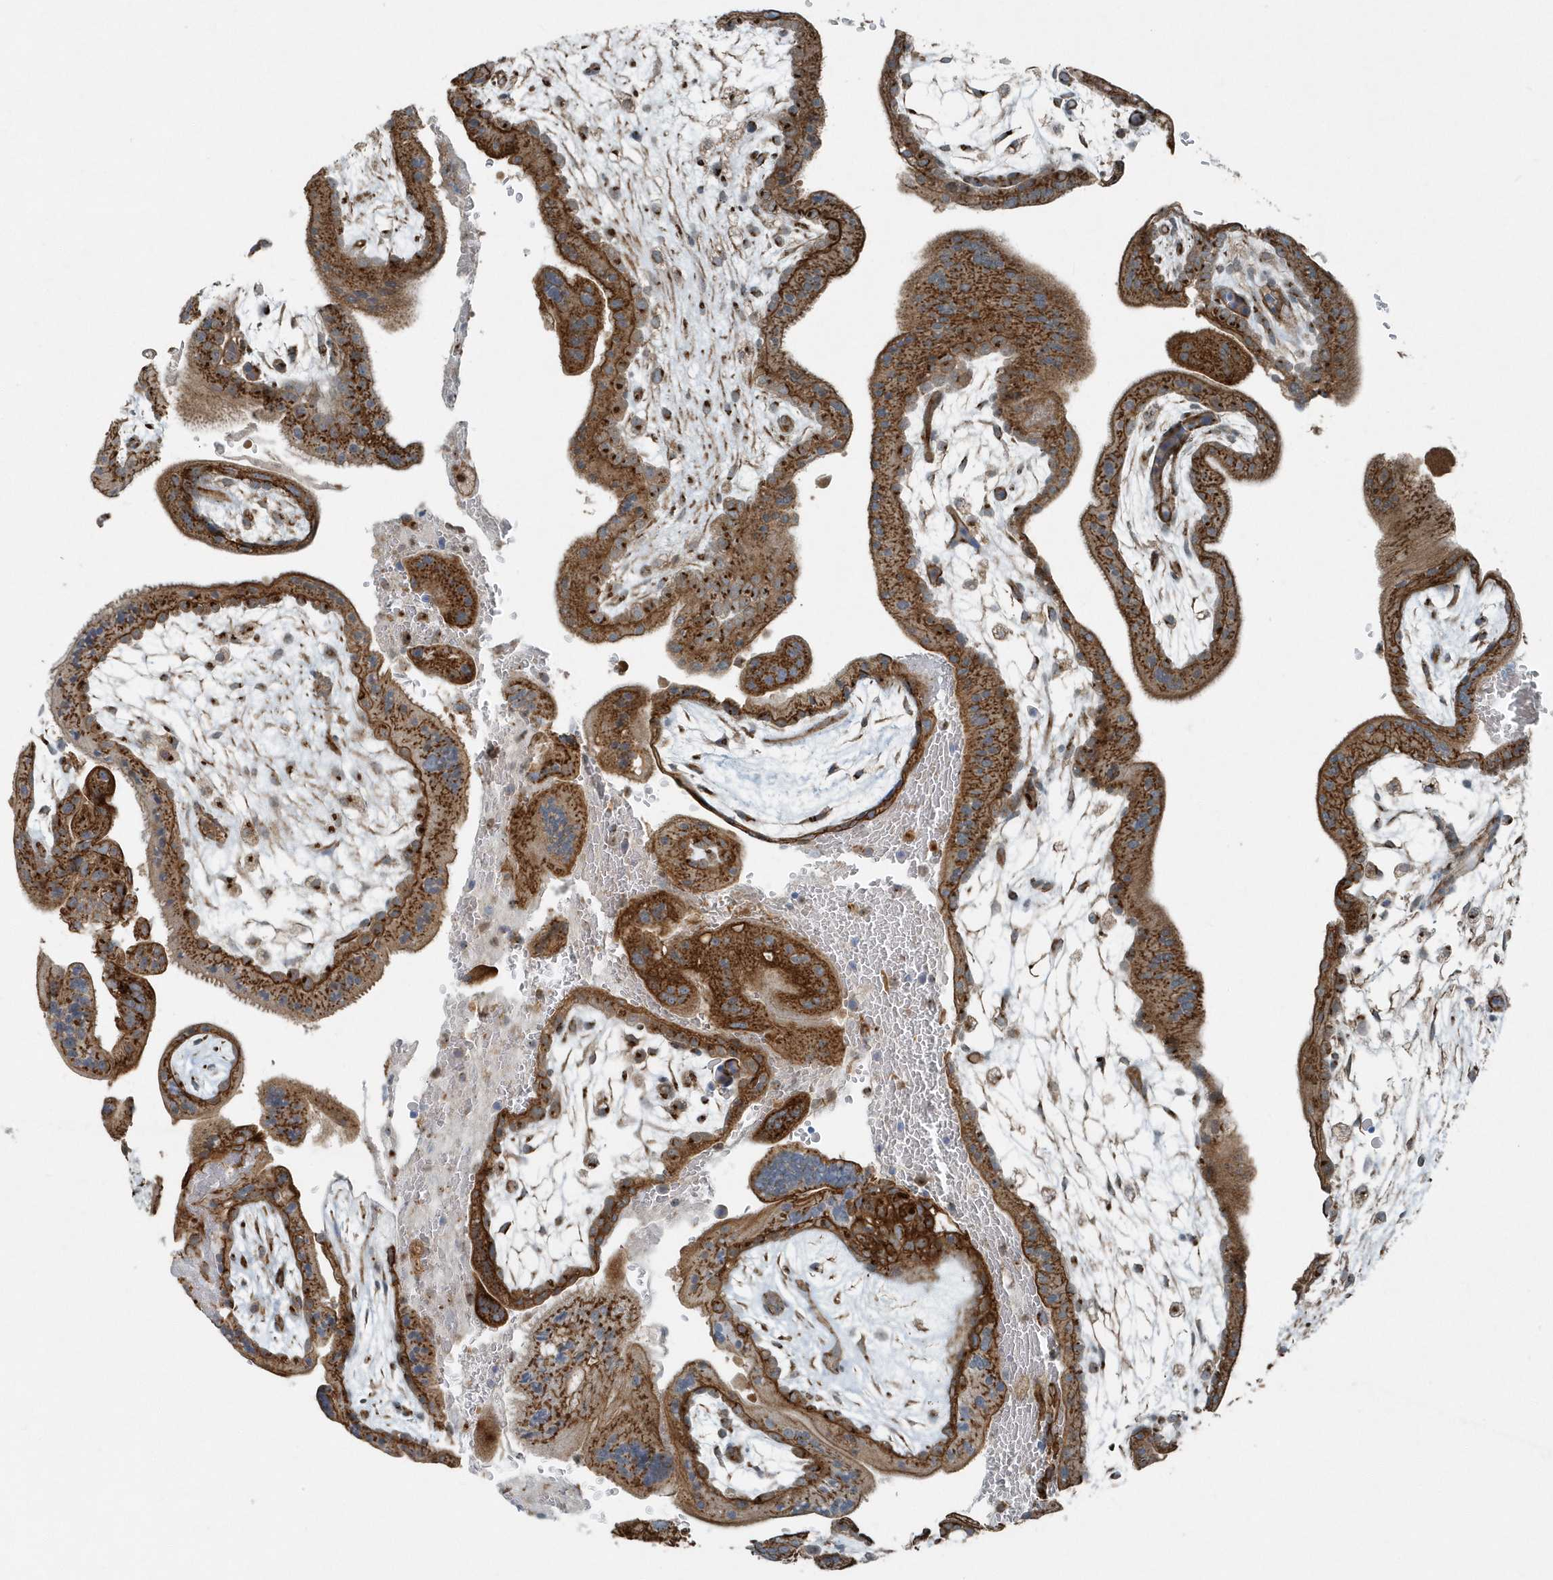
{"staining": {"intensity": "strong", "quantity": ">75%", "location": "cytoplasmic/membranous"}, "tissue": "placenta", "cell_type": "Trophoblastic cells", "image_type": "normal", "snomed": [{"axis": "morphology", "description": "Normal tissue, NOS"}, {"axis": "topography", "description": "Placenta"}], "caption": "Brown immunohistochemical staining in normal placenta reveals strong cytoplasmic/membranous expression in approximately >75% of trophoblastic cells. Using DAB (brown) and hematoxylin (blue) stains, captured at high magnification using brightfield microscopy.", "gene": "GCC2", "patient": {"sex": "female", "age": 35}}